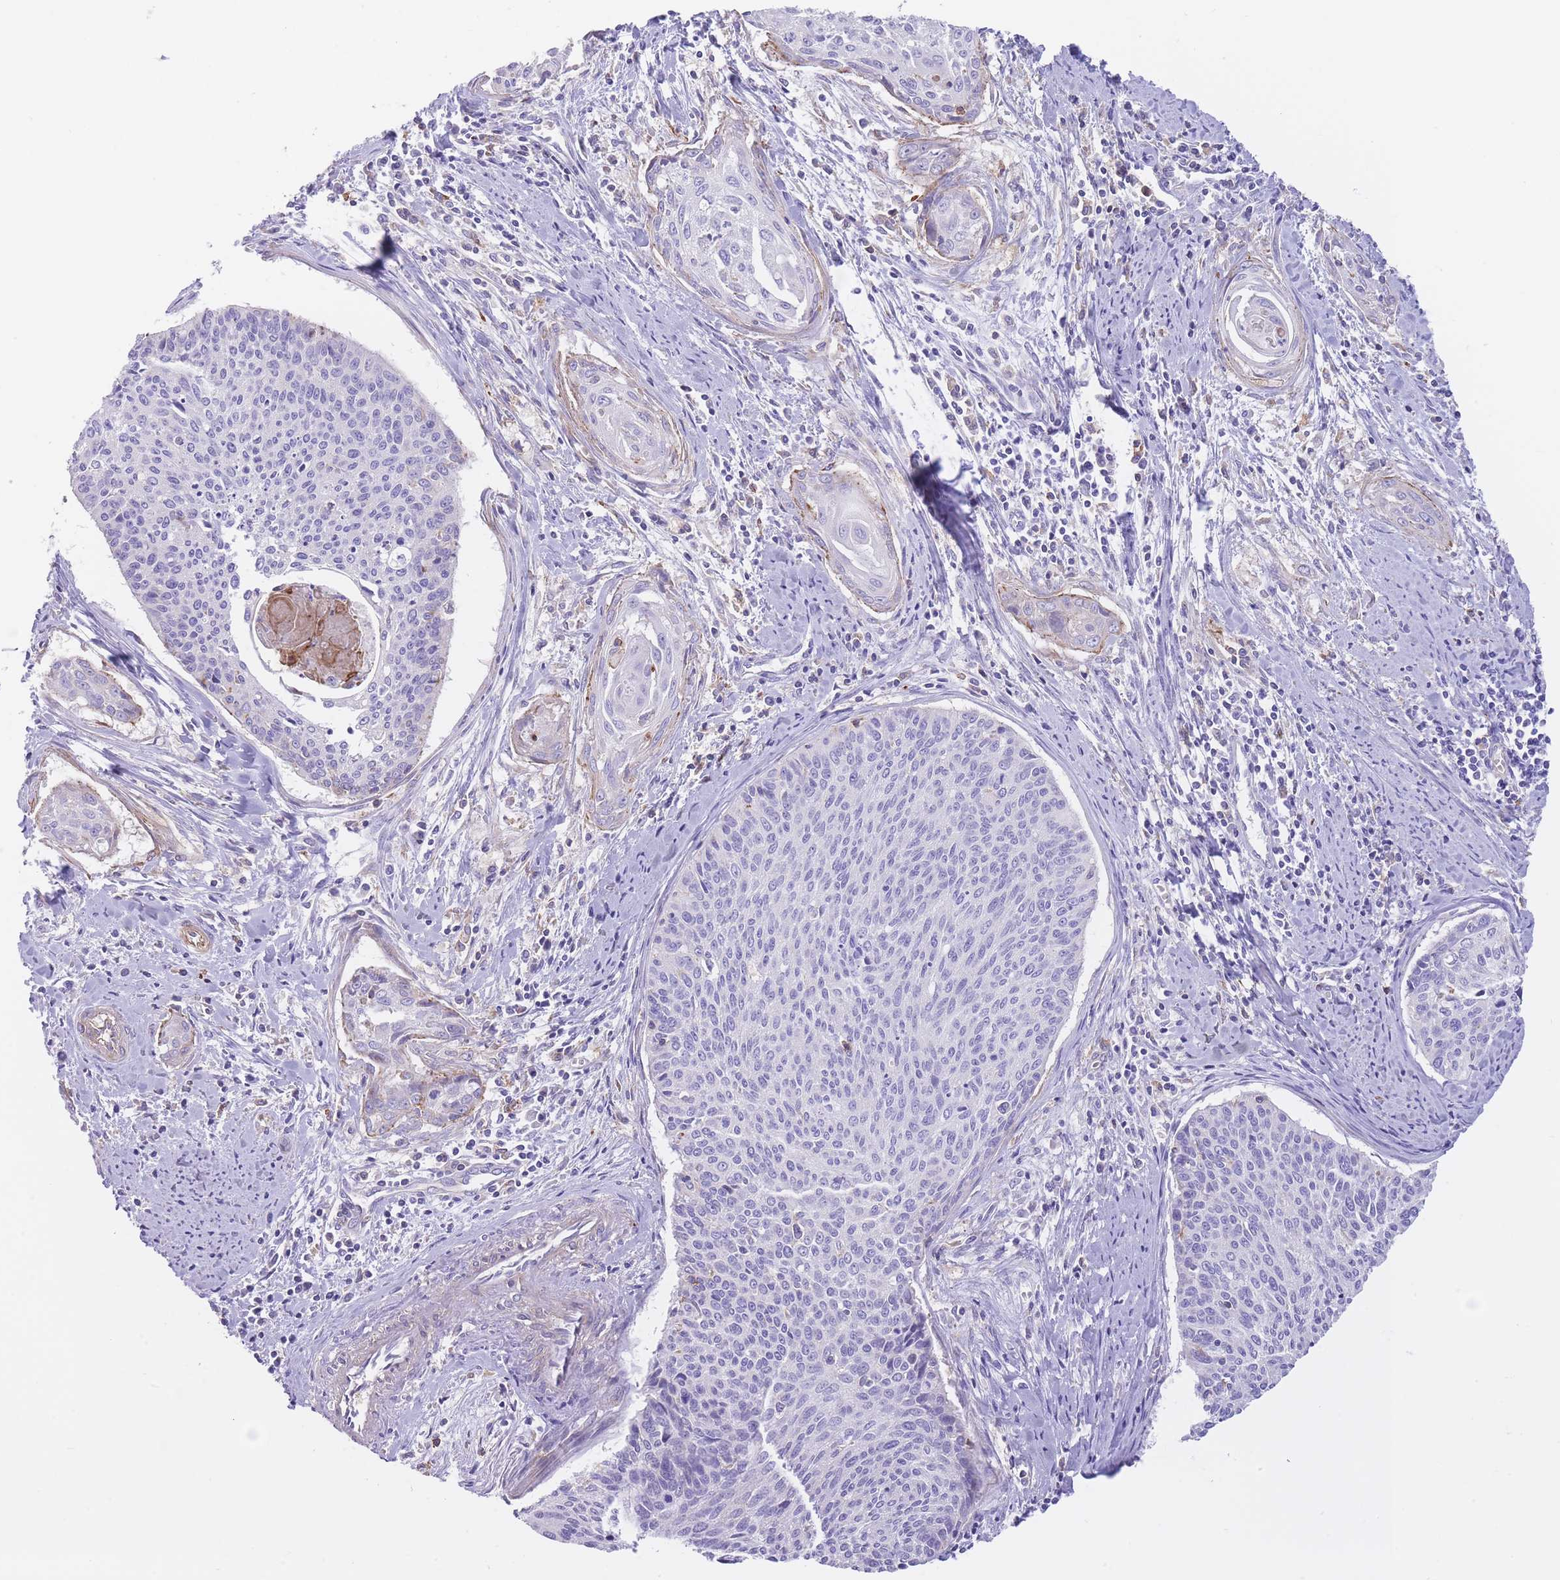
{"staining": {"intensity": "negative", "quantity": "none", "location": "none"}, "tissue": "cervical cancer", "cell_type": "Tumor cells", "image_type": "cancer", "snomed": [{"axis": "morphology", "description": "Squamous cell carcinoma, NOS"}, {"axis": "topography", "description": "Cervix"}], "caption": "The micrograph displays no significant positivity in tumor cells of squamous cell carcinoma (cervical).", "gene": "LDB3", "patient": {"sex": "female", "age": 55}}